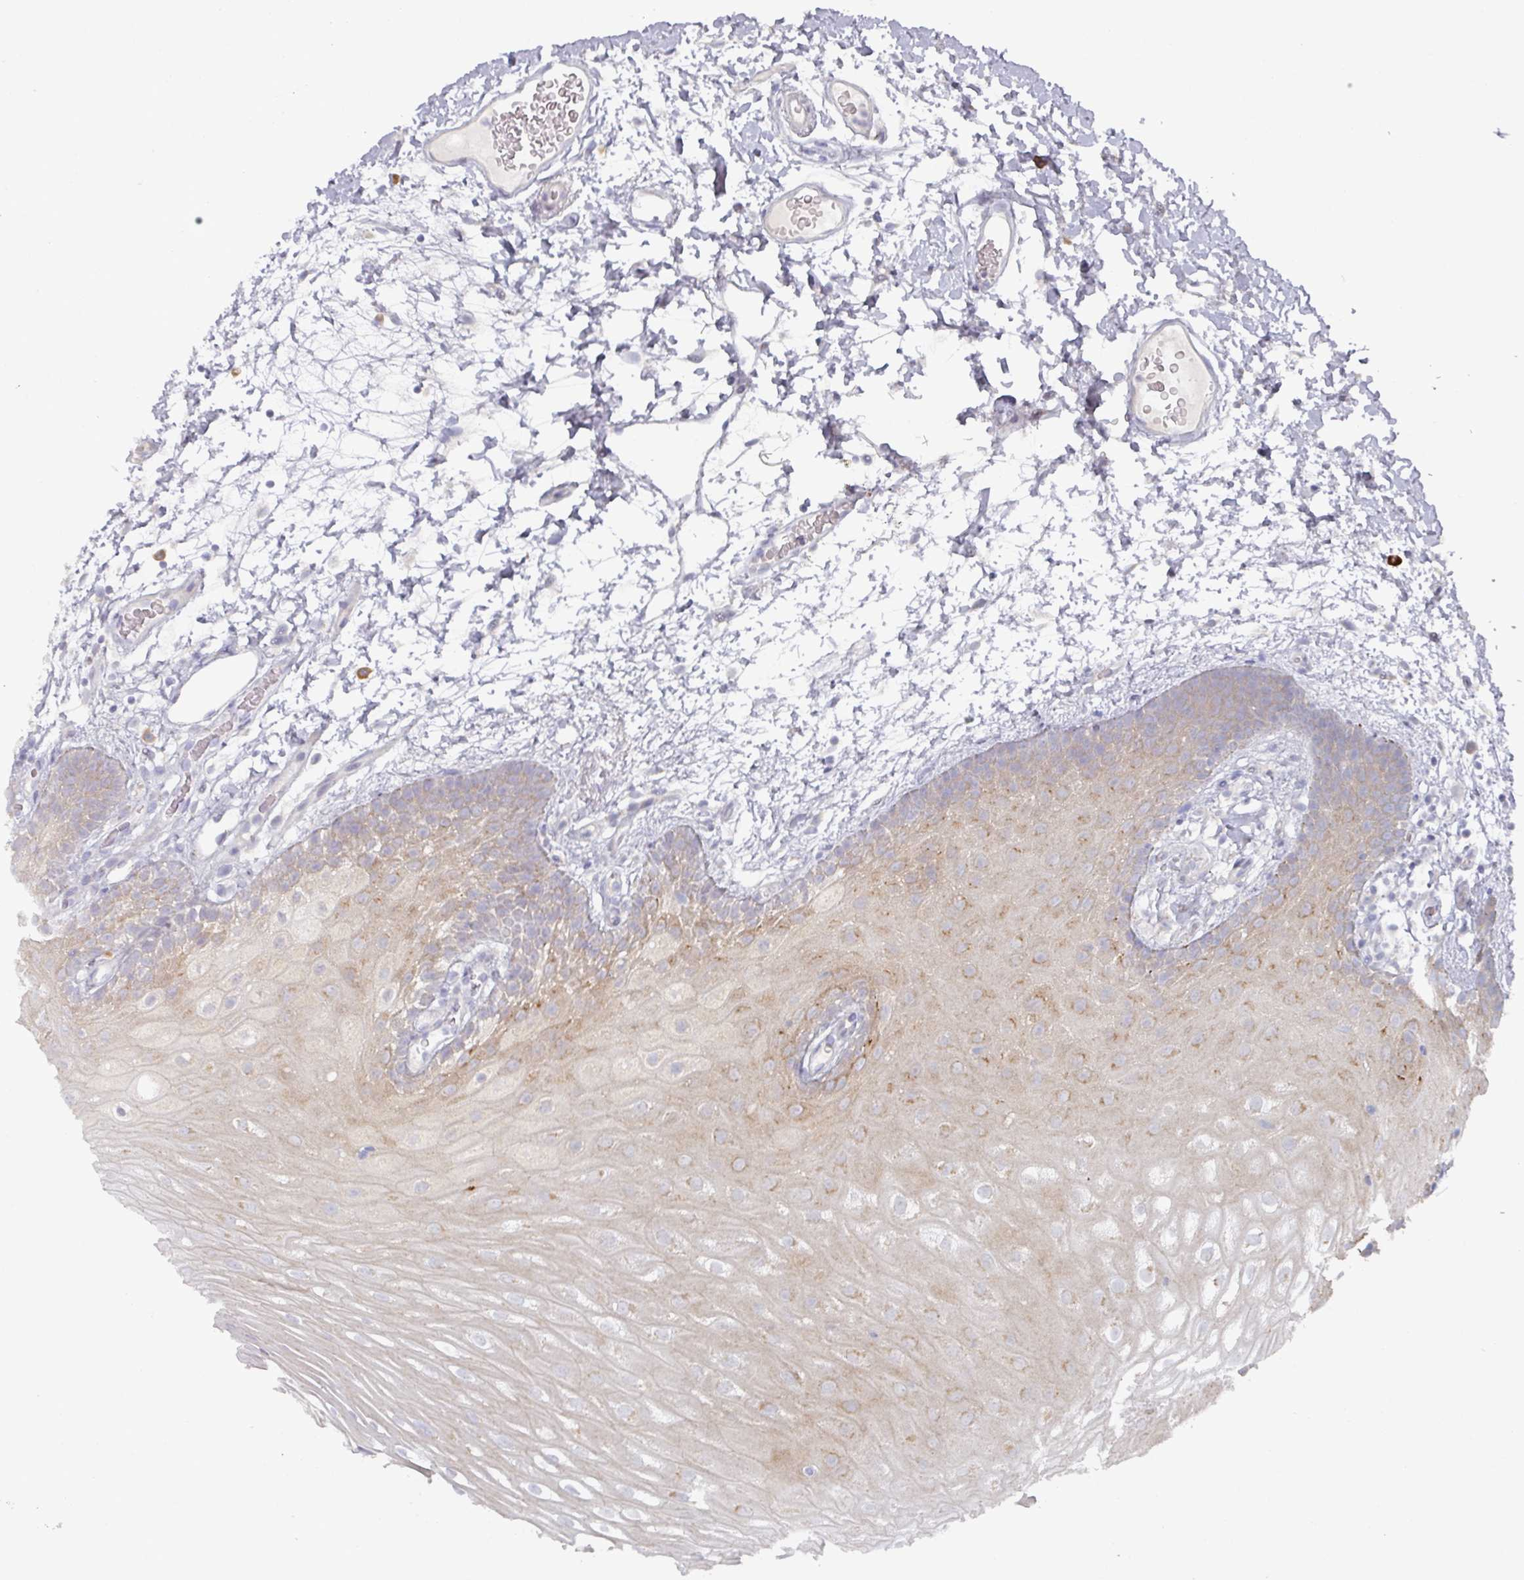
{"staining": {"intensity": "moderate", "quantity": "<25%", "location": "cytoplasmic/membranous"}, "tissue": "oral mucosa", "cell_type": "Squamous epithelial cells", "image_type": "normal", "snomed": [{"axis": "morphology", "description": "Normal tissue, NOS"}, {"axis": "morphology", "description": "Squamous cell carcinoma, NOS"}, {"axis": "topography", "description": "Oral tissue"}, {"axis": "topography", "description": "Tounge, NOS"}, {"axis": "topography", "description": "Head-Neck"}], "caption": "Normal oral mucosa exhibits moderate cytoplasmic/membranous positivity in approximately <25% of squamous epithelial cells Nuclei are stained in blue..", "gene": "NT5C1A", "patient": {"sex": "male", "age": 76}}